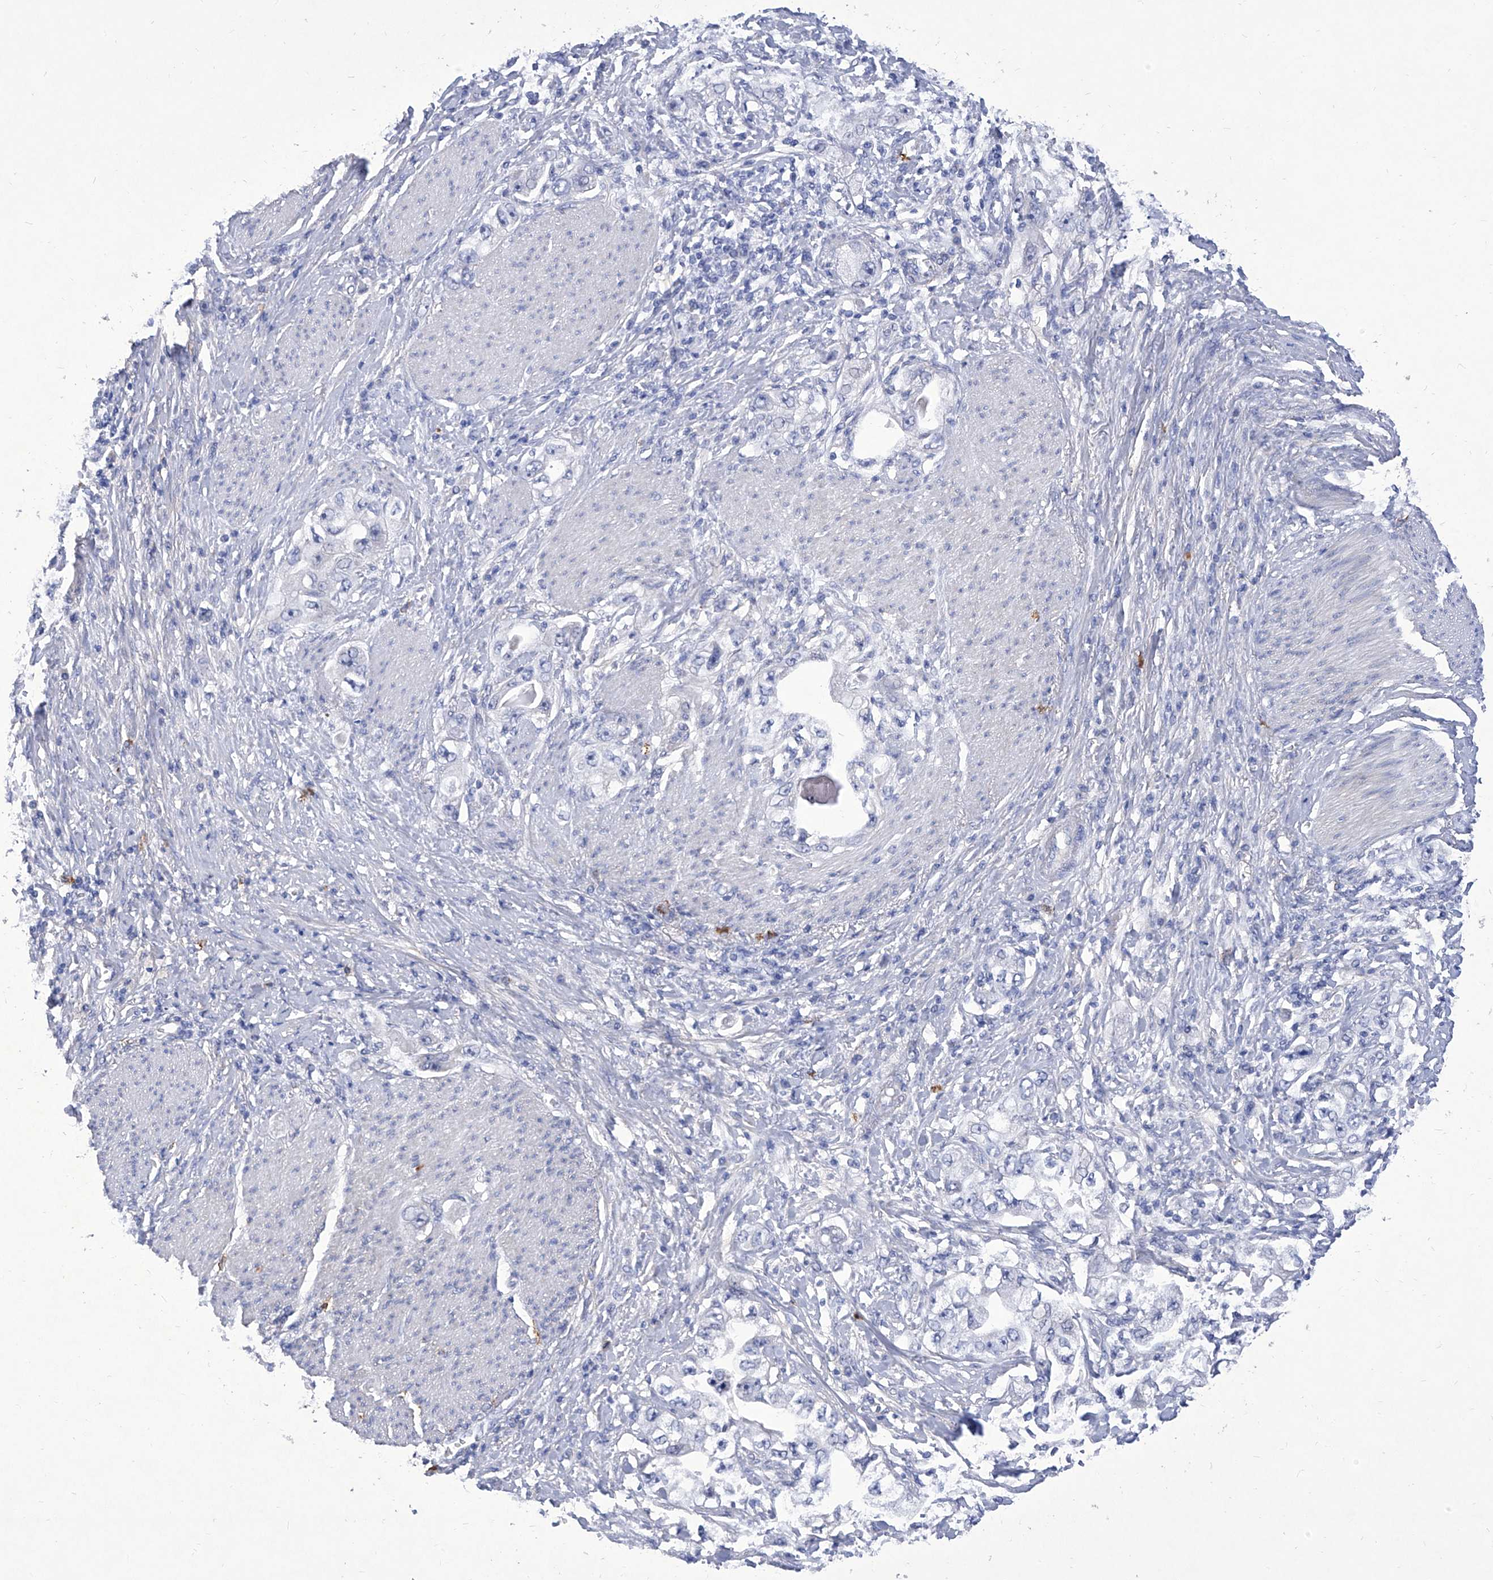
{"staining": {"intensity": "negative", "quantity": "none", "location": "none"}, "tissue": "stomach cancer", "cell_type": "Tumor cells", "image_type": "cancer", "snomed": [{"axis": "morphology", "description": "Adenocarcinoma, NOS"}, {"axis": "topography", "description": "Stomach, lower"}], "caption": "IHC of stomach cancer (adenocarcinoma) reveals no staining in tumor cells.", "gene": "IFNL2", "patient": {"sex": "female", "age": 93}}